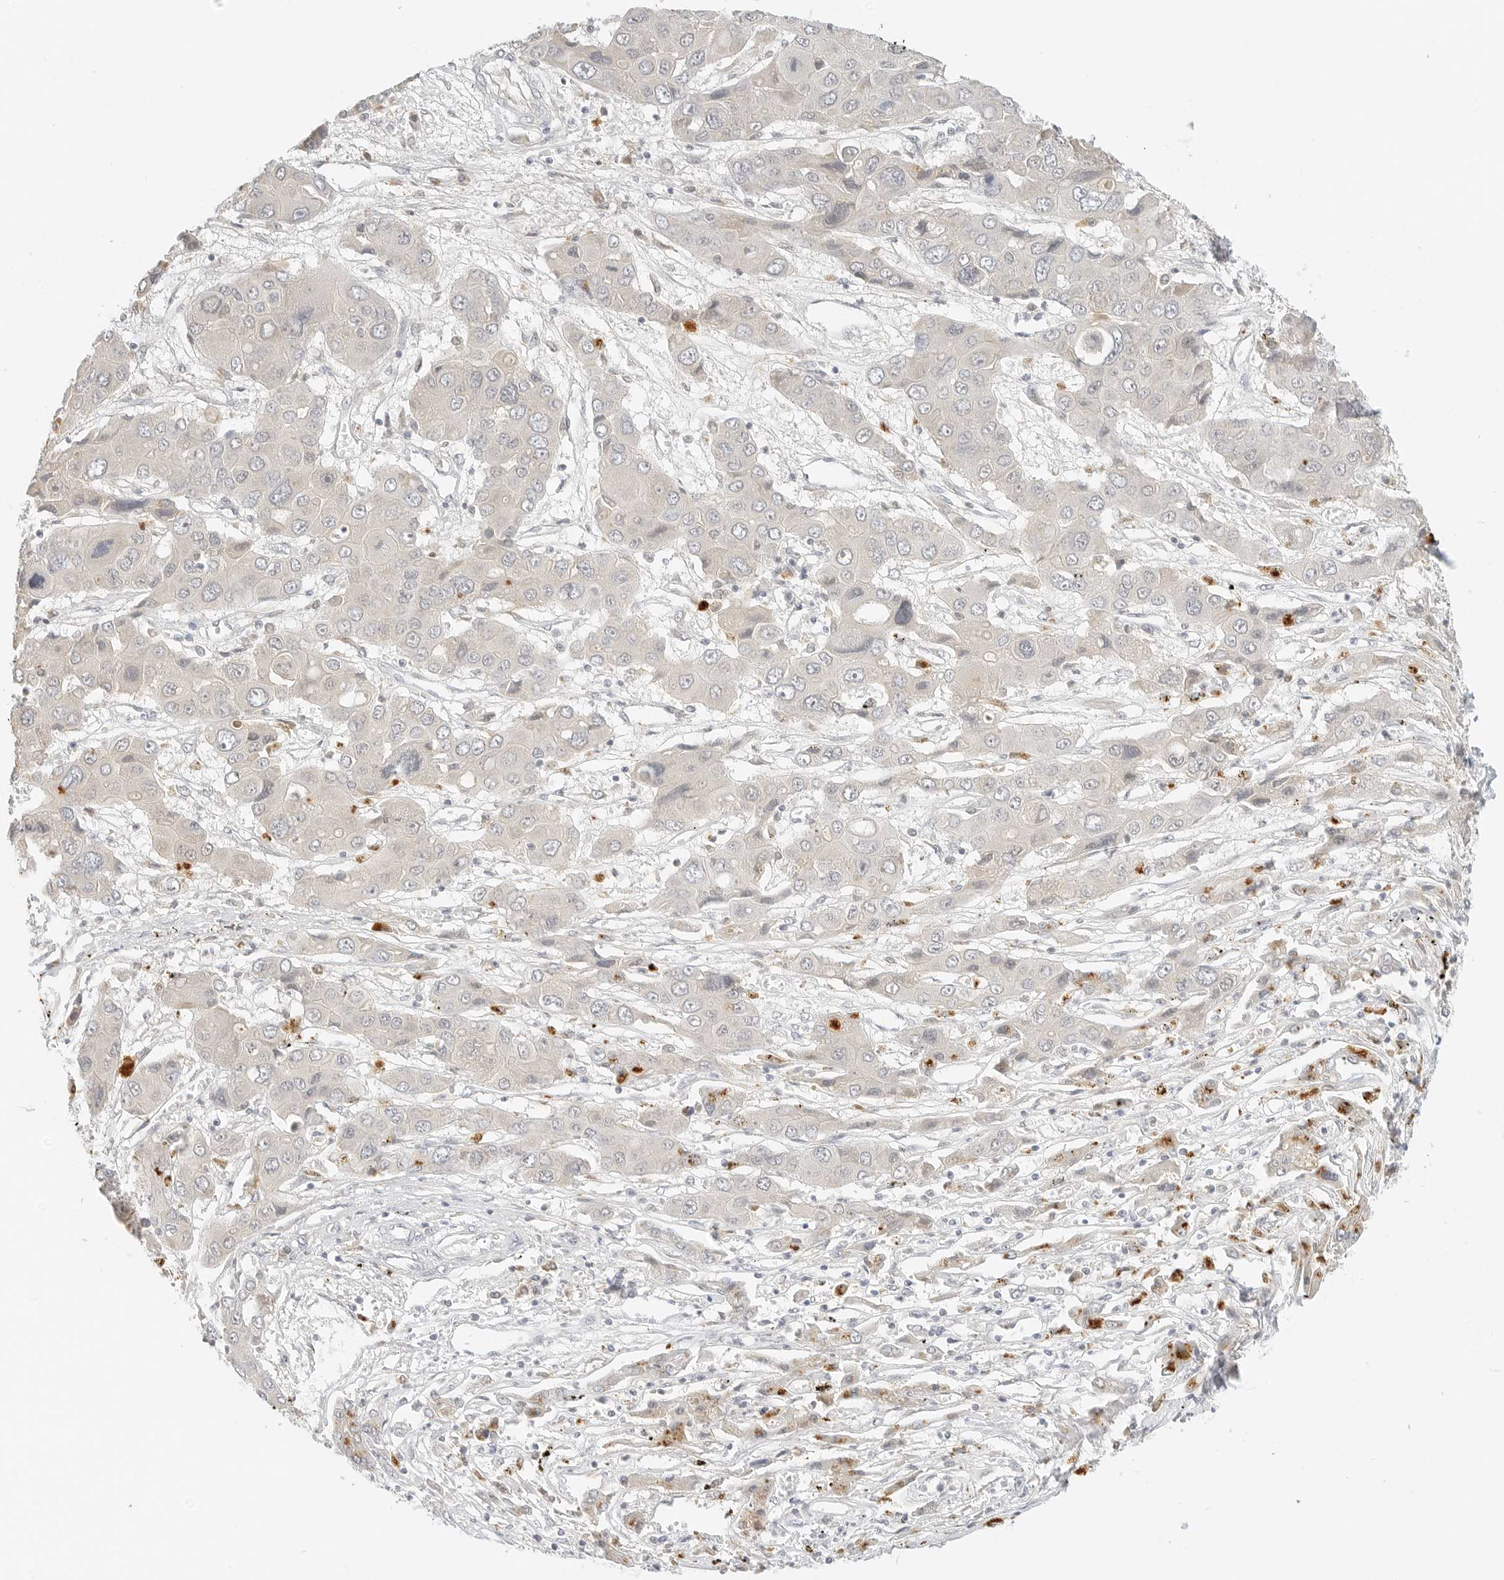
{"staining": {"intensity": "negative", "quantity": "none", "location": "none"}, "tissue": "liver cancer", "cell_type": "Tumor cells", "image_type": "cancer", "snomed": [{"axis": "morphology", "description": "Cholangiocarcinoma"}, {"axis": "topography", "description": "Liver"}], "caption": "Liver cholangiocarcinoma was stained to show a protein in brown. There is no significant staining in tumor cells. (Immunohistochemistry (ihc), brightfield microscopy, high magnification).", "gene": "NEO1", "patient": {"sex": "male", "age": 67}}